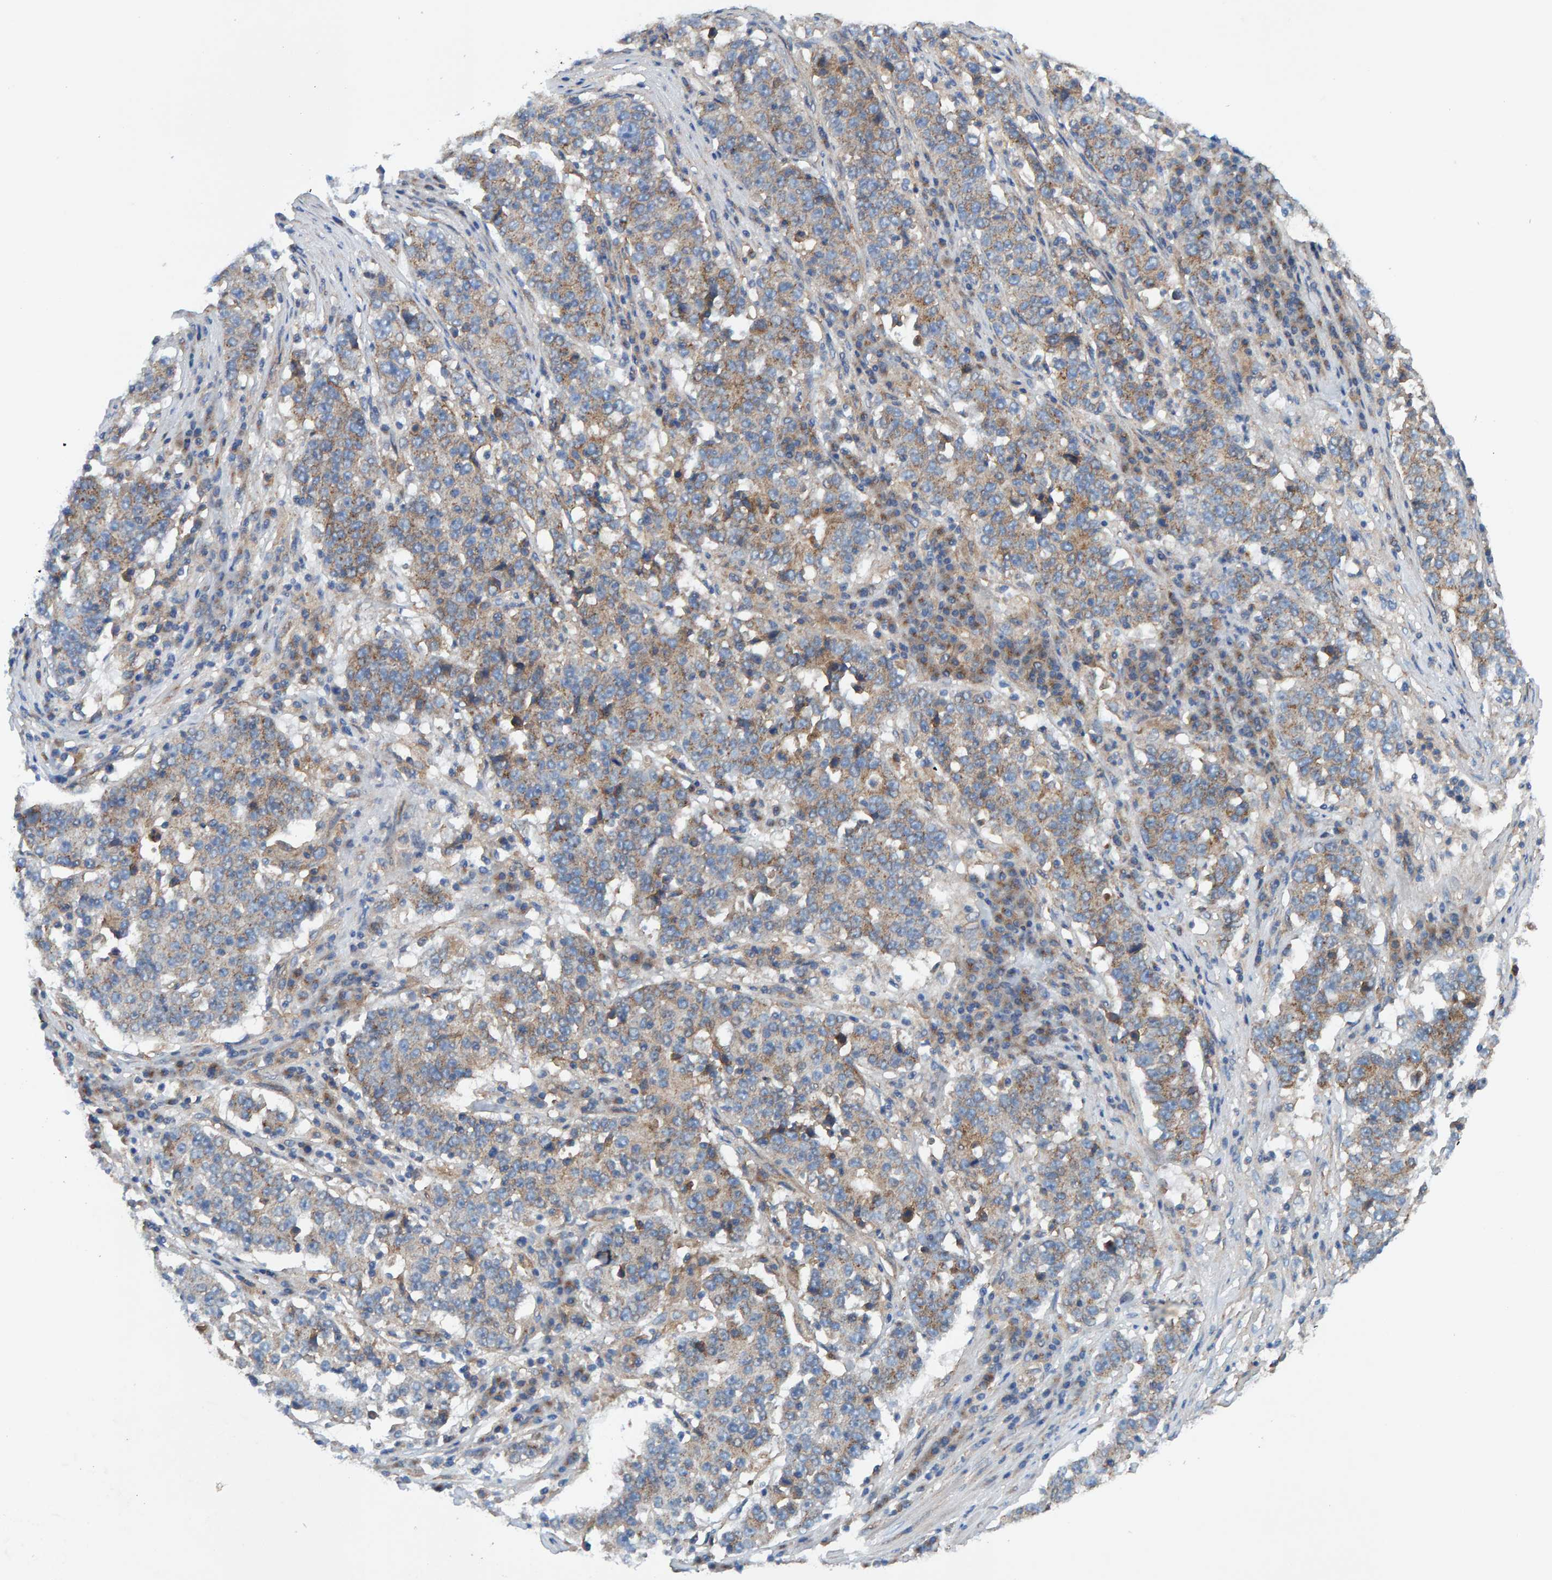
{"staining": {"intensity": "weak", "quantity": ">75%", "location": "cytoplasmic/membranous"}, "tissue": "stomach cancer", "cell_type": "Tumor cells", "image_type": "cancer", "snomed": [{"axis": "morphology", "description": "Adenocarcinoma, NOS"}, {"axis": "topography", "description": "Stomach"}], "caption": "Weak cytoplasmic/membranous staining for a protein is appreciated in approximately >75% of tumor cells of stomach adenocarcinoma using immunohistochemistry.", "gene": "MKLN1", "patient": {"sex": "male", "age": 59}}